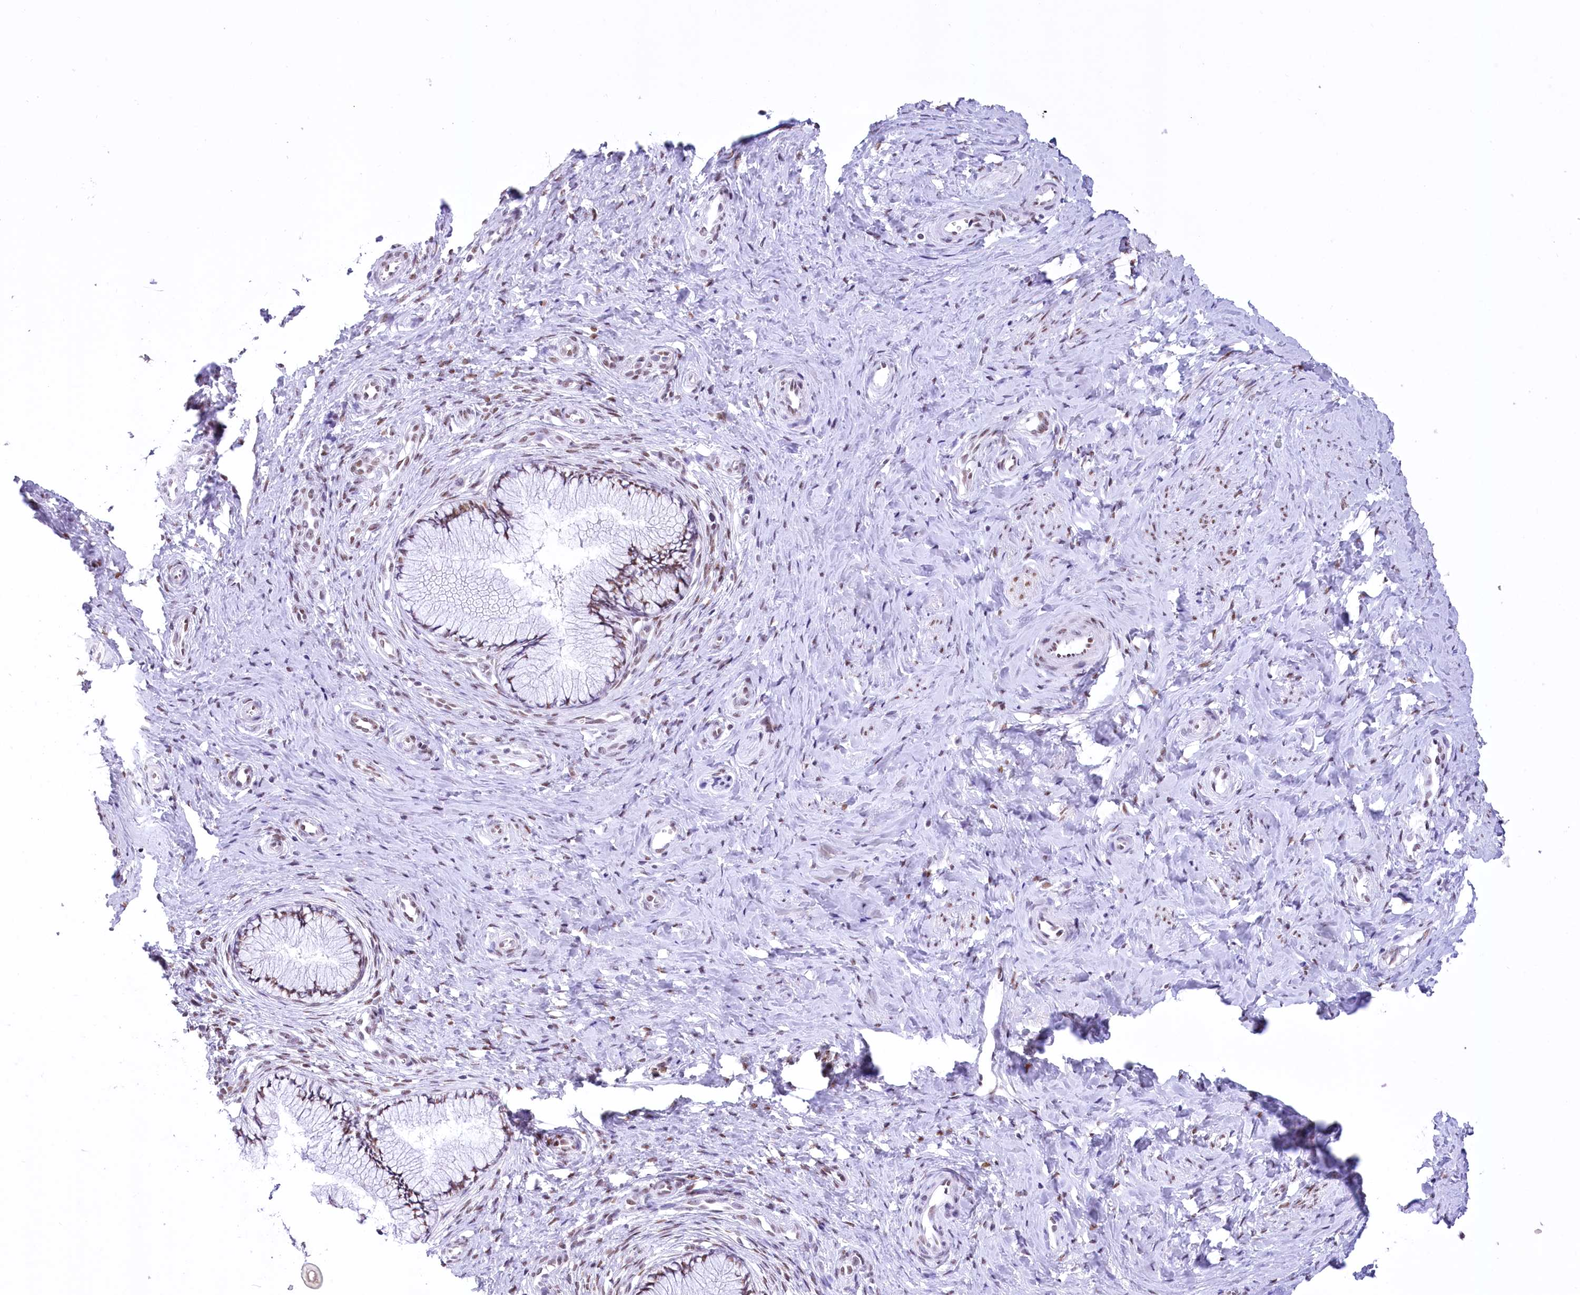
{"staining": {"intensity": "moderate", "quantity": "<25%", "location": "nuclear"}, "tissue": "cervix", "cell_type": "Glandular cells", "image_type": "normal", "snomed": [{"axis": "morphology", "description": "Normal tissue, NOS"}, {"axis": "topography", "description": "Cervix"}], "caption": "Cervix stained with DAB immunohistochemistry displays low levels of moderate nuclear expression in about <25% of glandular cells.", "gene": "HNRNPA0", "patient": {"sex": "female", "age": 36}}